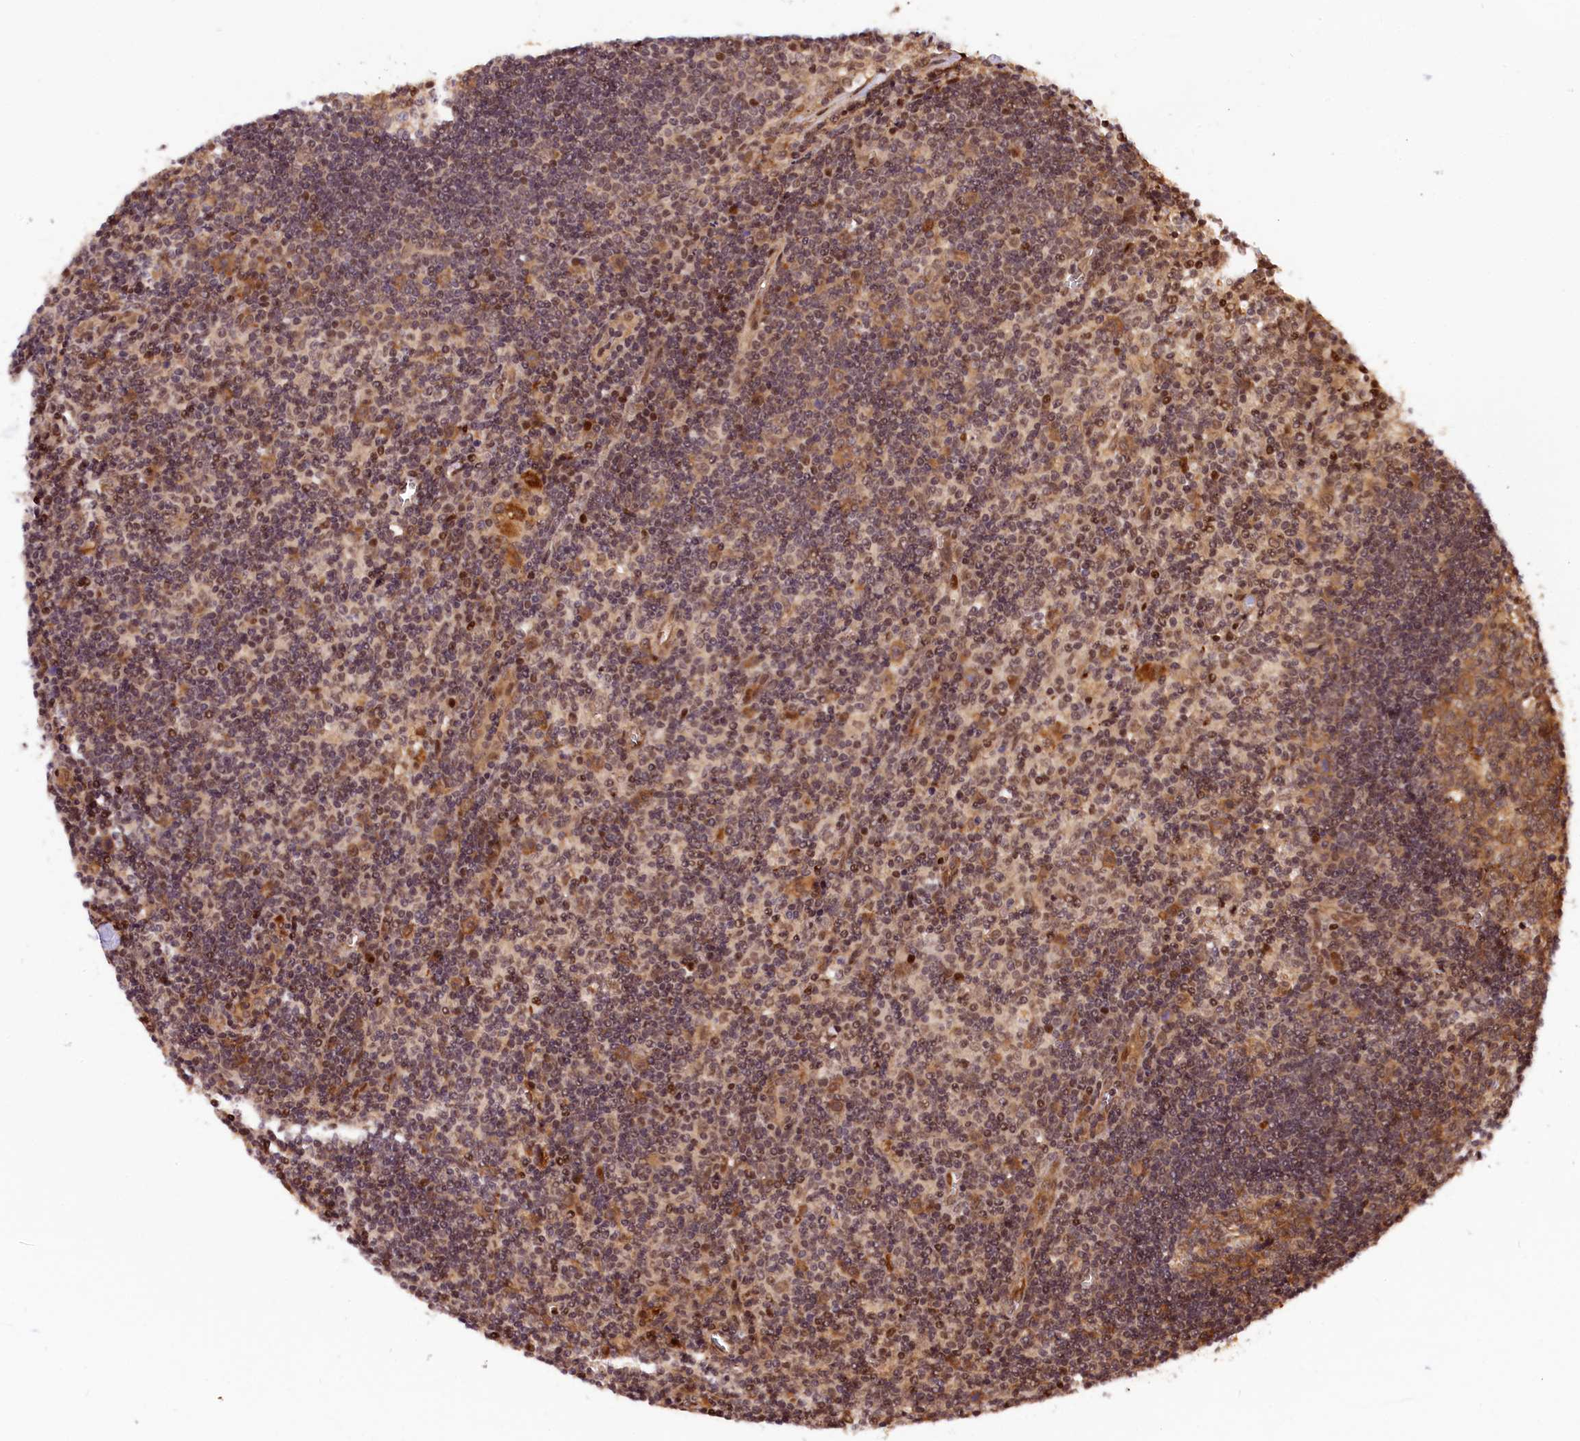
{"staining": {"intensity": "strong", "quantity": ">75%", "location": "cytoplasmic/membranous,nuclear"}, "tissue": "lymph node", "cell_type": "Germinal center cells", "image_type": "normal", "snomed": [{"axis": "morphology", "description": "Normal tissue, NOS"}, {"axis": "topography", "description": "Lymph node"}], "caption": "Protein staining of normal lymph node exhibits strong cytoplasmic/membranous,nuclear staining in approximately >75% of germinal center cells. Nuclei are stained in blue.", "gene": "SAMD4A", "patient": {"sex": "male", "age": 58}}